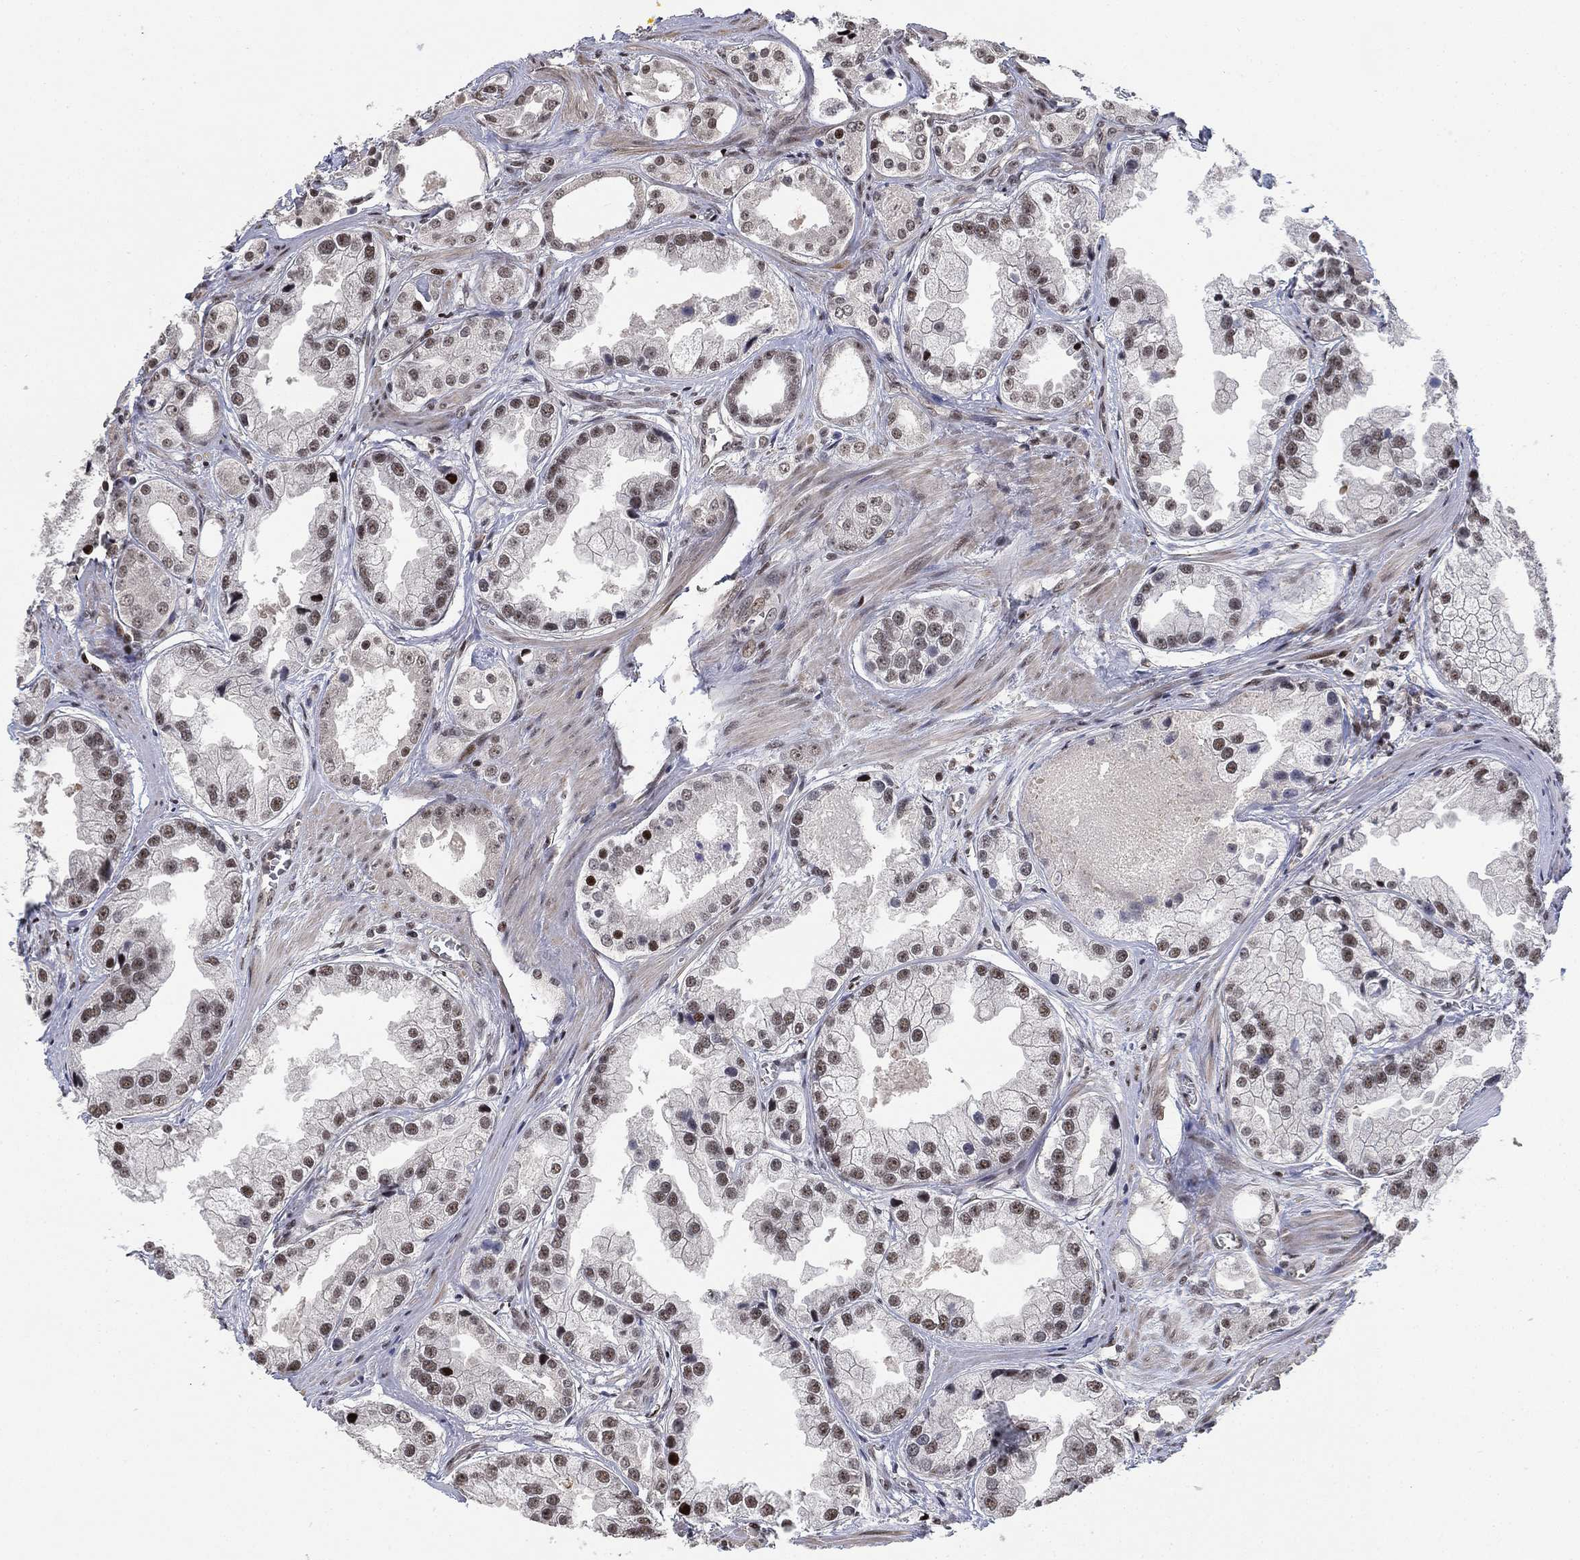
{"staining": {"intensity": "strong", "quantity": "<25%", "location": "nuclear"}, "tissue": "prostate cancer", "cell_type": "Tumor cells", "image_type": "cancer", "snomed": [{"axis": "morphology", "description": "Adenocarcinoma, NOS"}, {"axis": "topography", "description": "Prostate"}], "caption": "An immunohistochemistry (IHC) histopathology image of tumor tissue is shown. Protein staining in brown highlights strong nuclear positivity in prostate adenocarcinoma within tumor cells.", "gene": "ZSCAN30", "patient": {"sex": "male", "age": 61}}